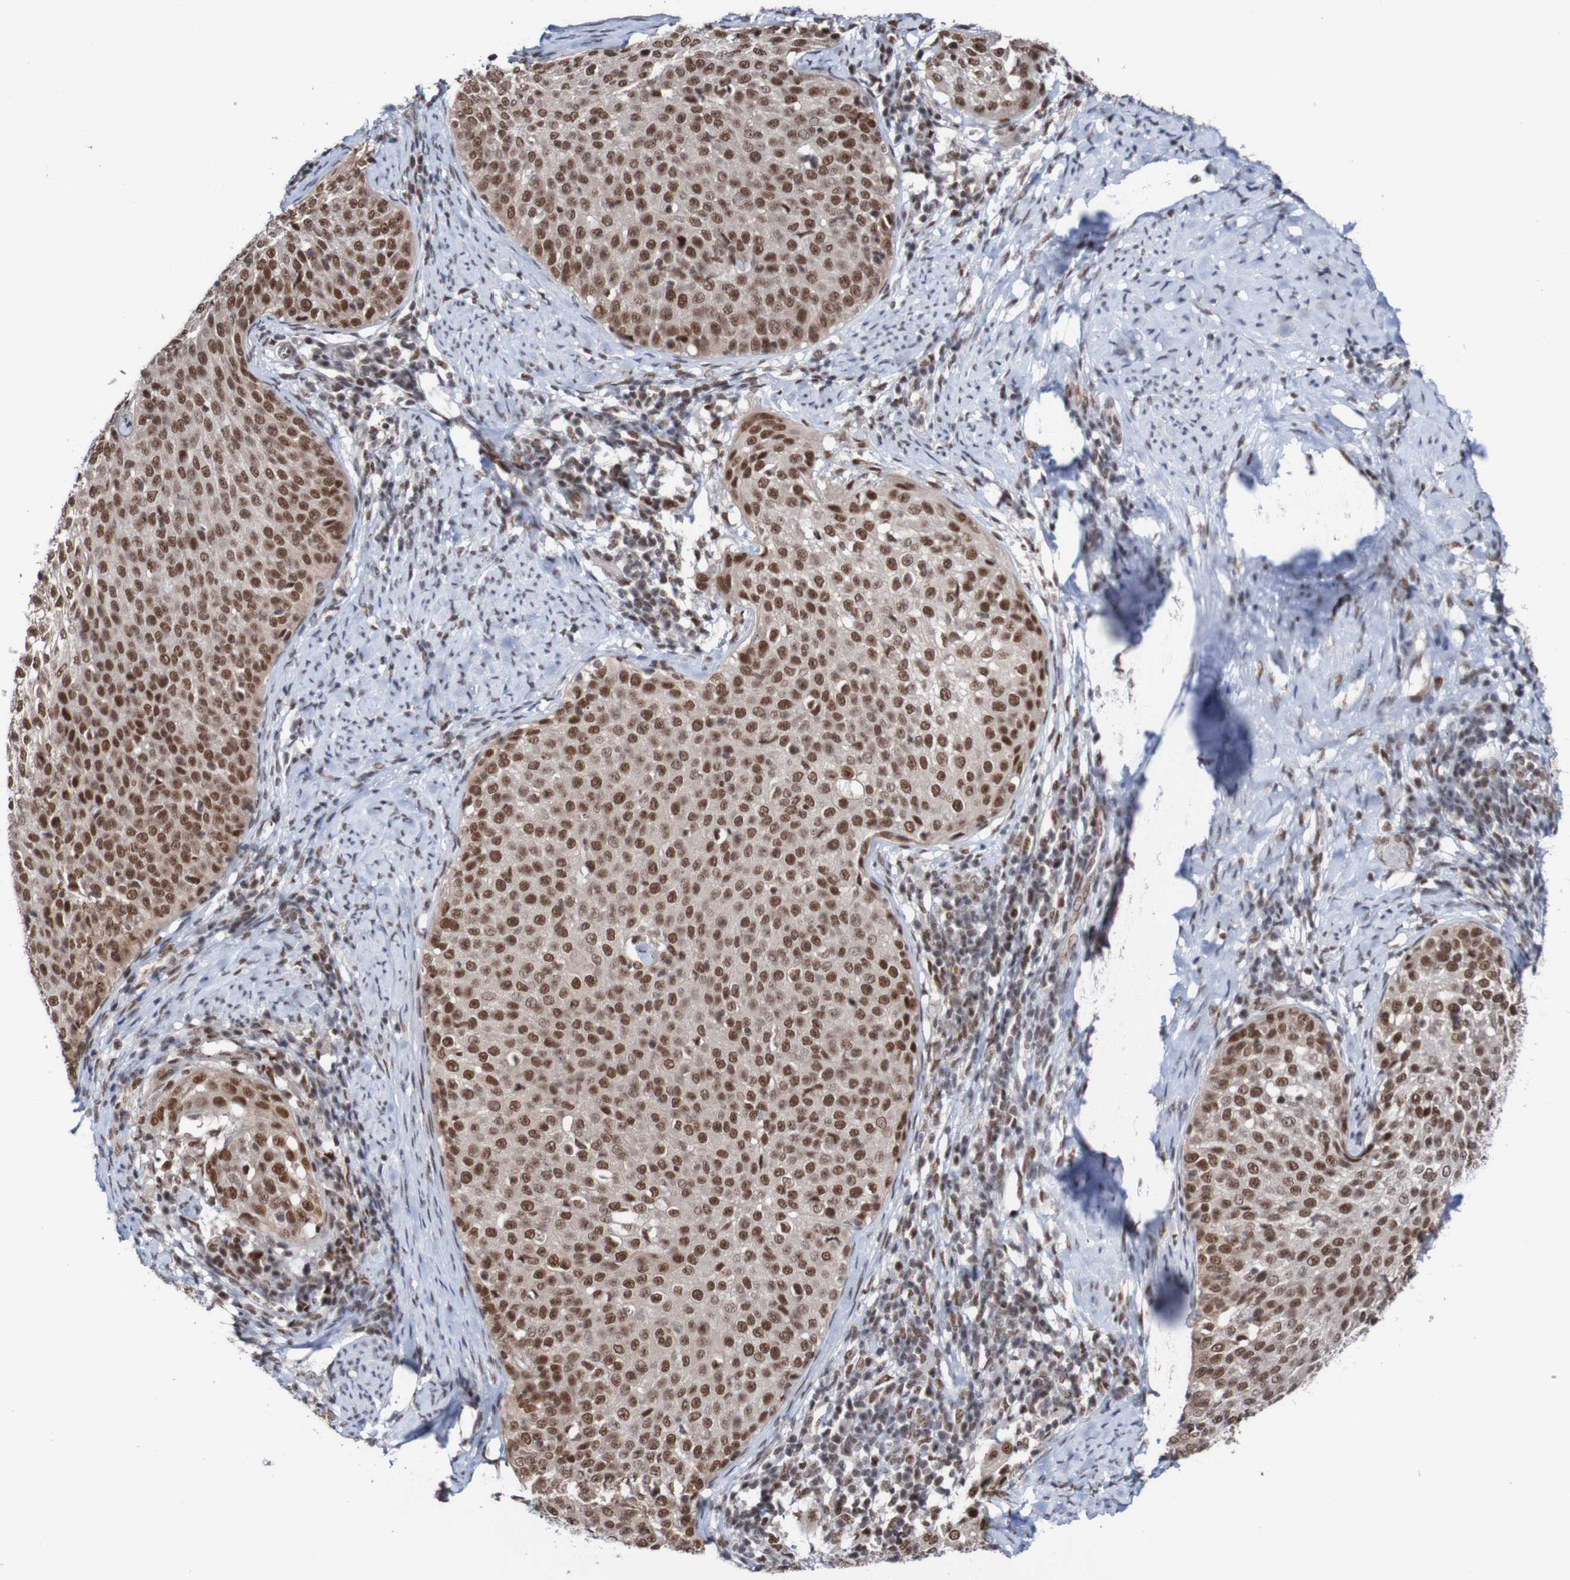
{"staining": {"intensity": "strong", "quantity": ">75%", "location": "nuclear"}, "tissue": "cervical cancer", "cell_type": "Tumor cells", "image_type": "cancer", "snomed": [{"axis": "morphology", "description": "Squamous cell carcinoma, NOS"}, {"axis": "topography", "description": "Cervix"}], "caption": "Immunohistochemistry (IHC) photomicrograph of cervical squamous cell carcinoma stained for a protein (brown), which displays high levels of strong nuclear positivity in about >75% of tumor cells.", "gene": "CDC5L", "patient": {"sex": "female", "age": 51}}